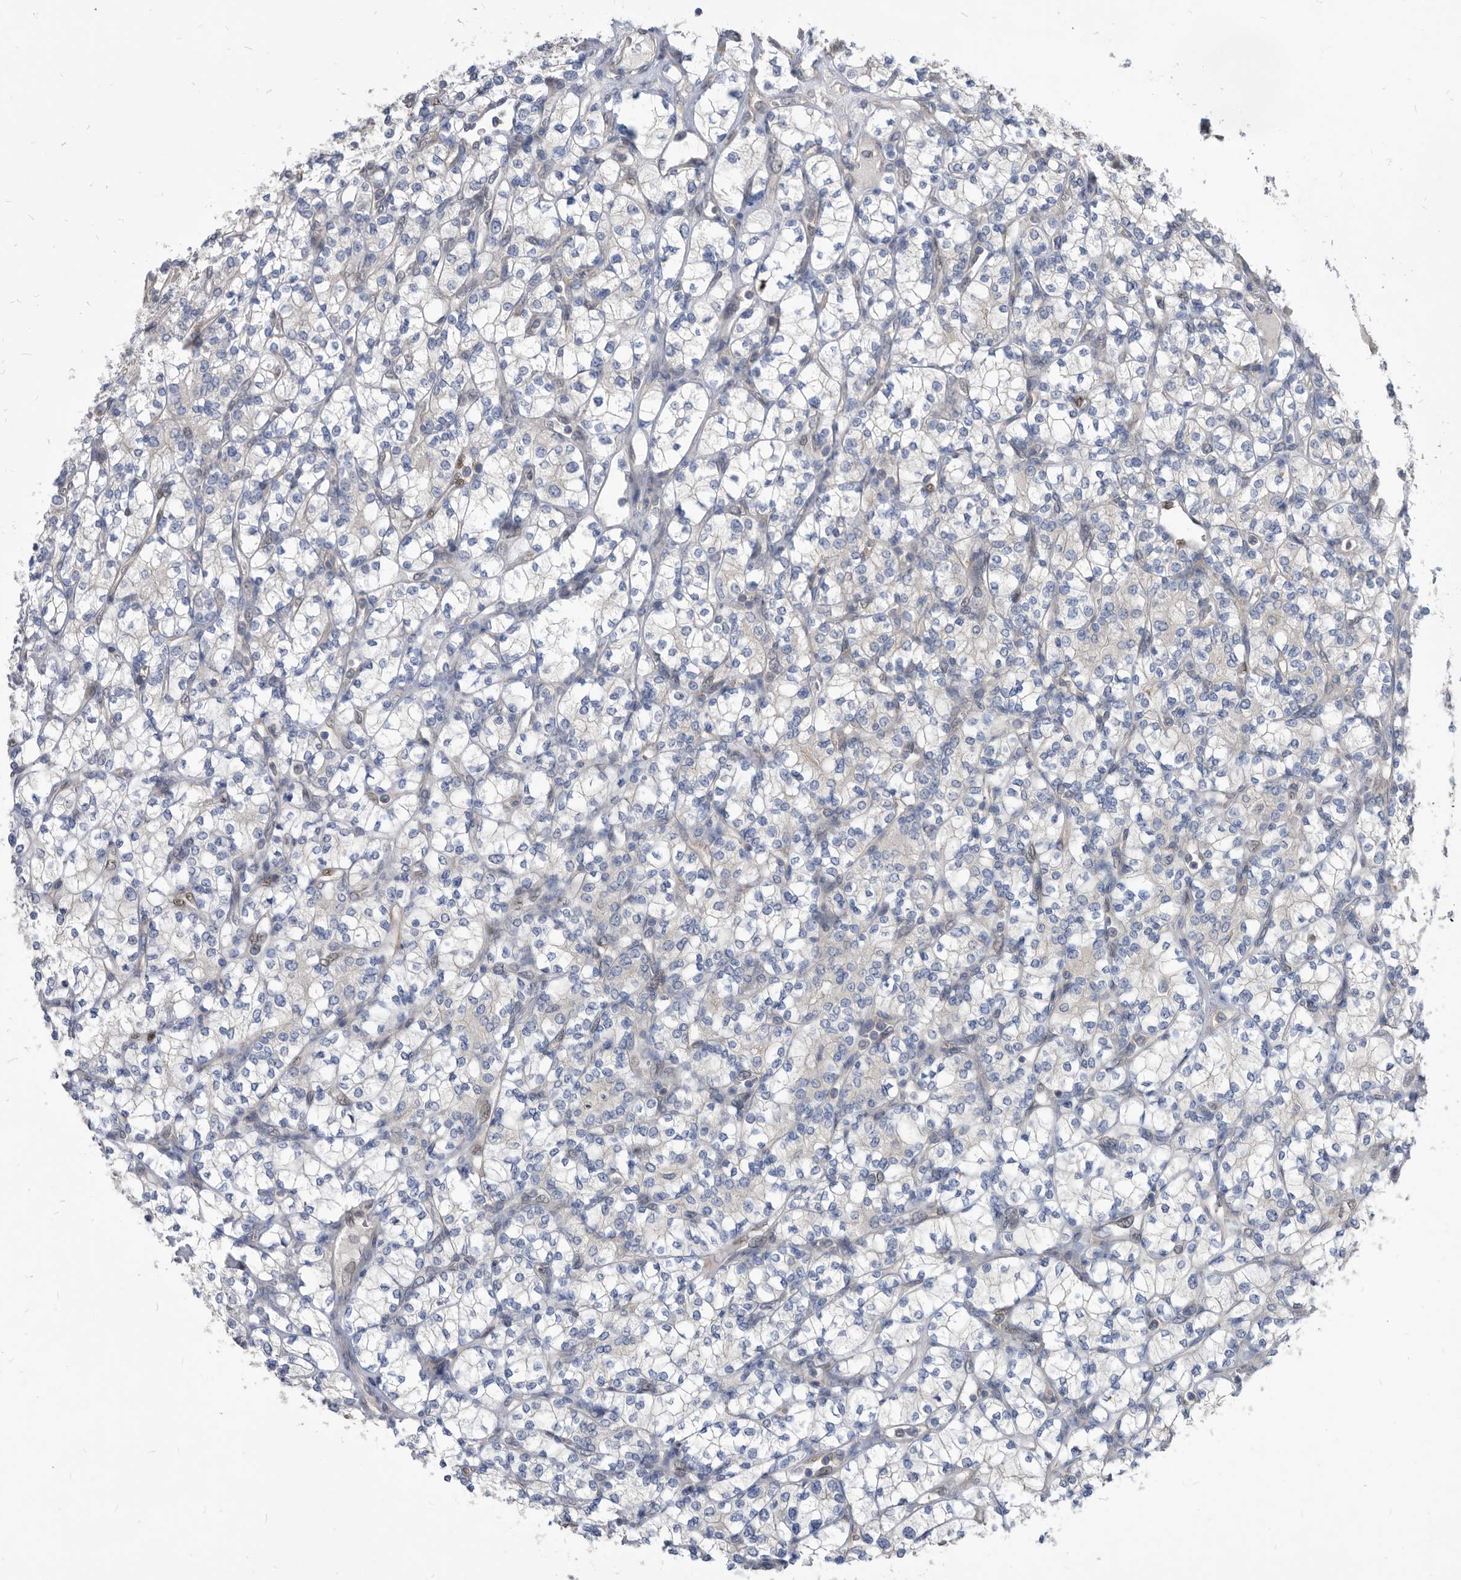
{"staining": {"intensity": "negative", "quantity": "none", "location": "none"}, "tissue": "renal cancer", "cell_type": "Tumor cells", "image_type": "cancer", "snomed": [{"axis": "morphology", "description": "Adenocarcinoma, NOS"}, {"axis": "topography", "description": "Kidney"}], "caption": "Tumor cells are negative for brown protein staining in renal cancer (adenocarcinoma).", "gene": "CCT4", "patient": {"sex": "male", "age": 77}}